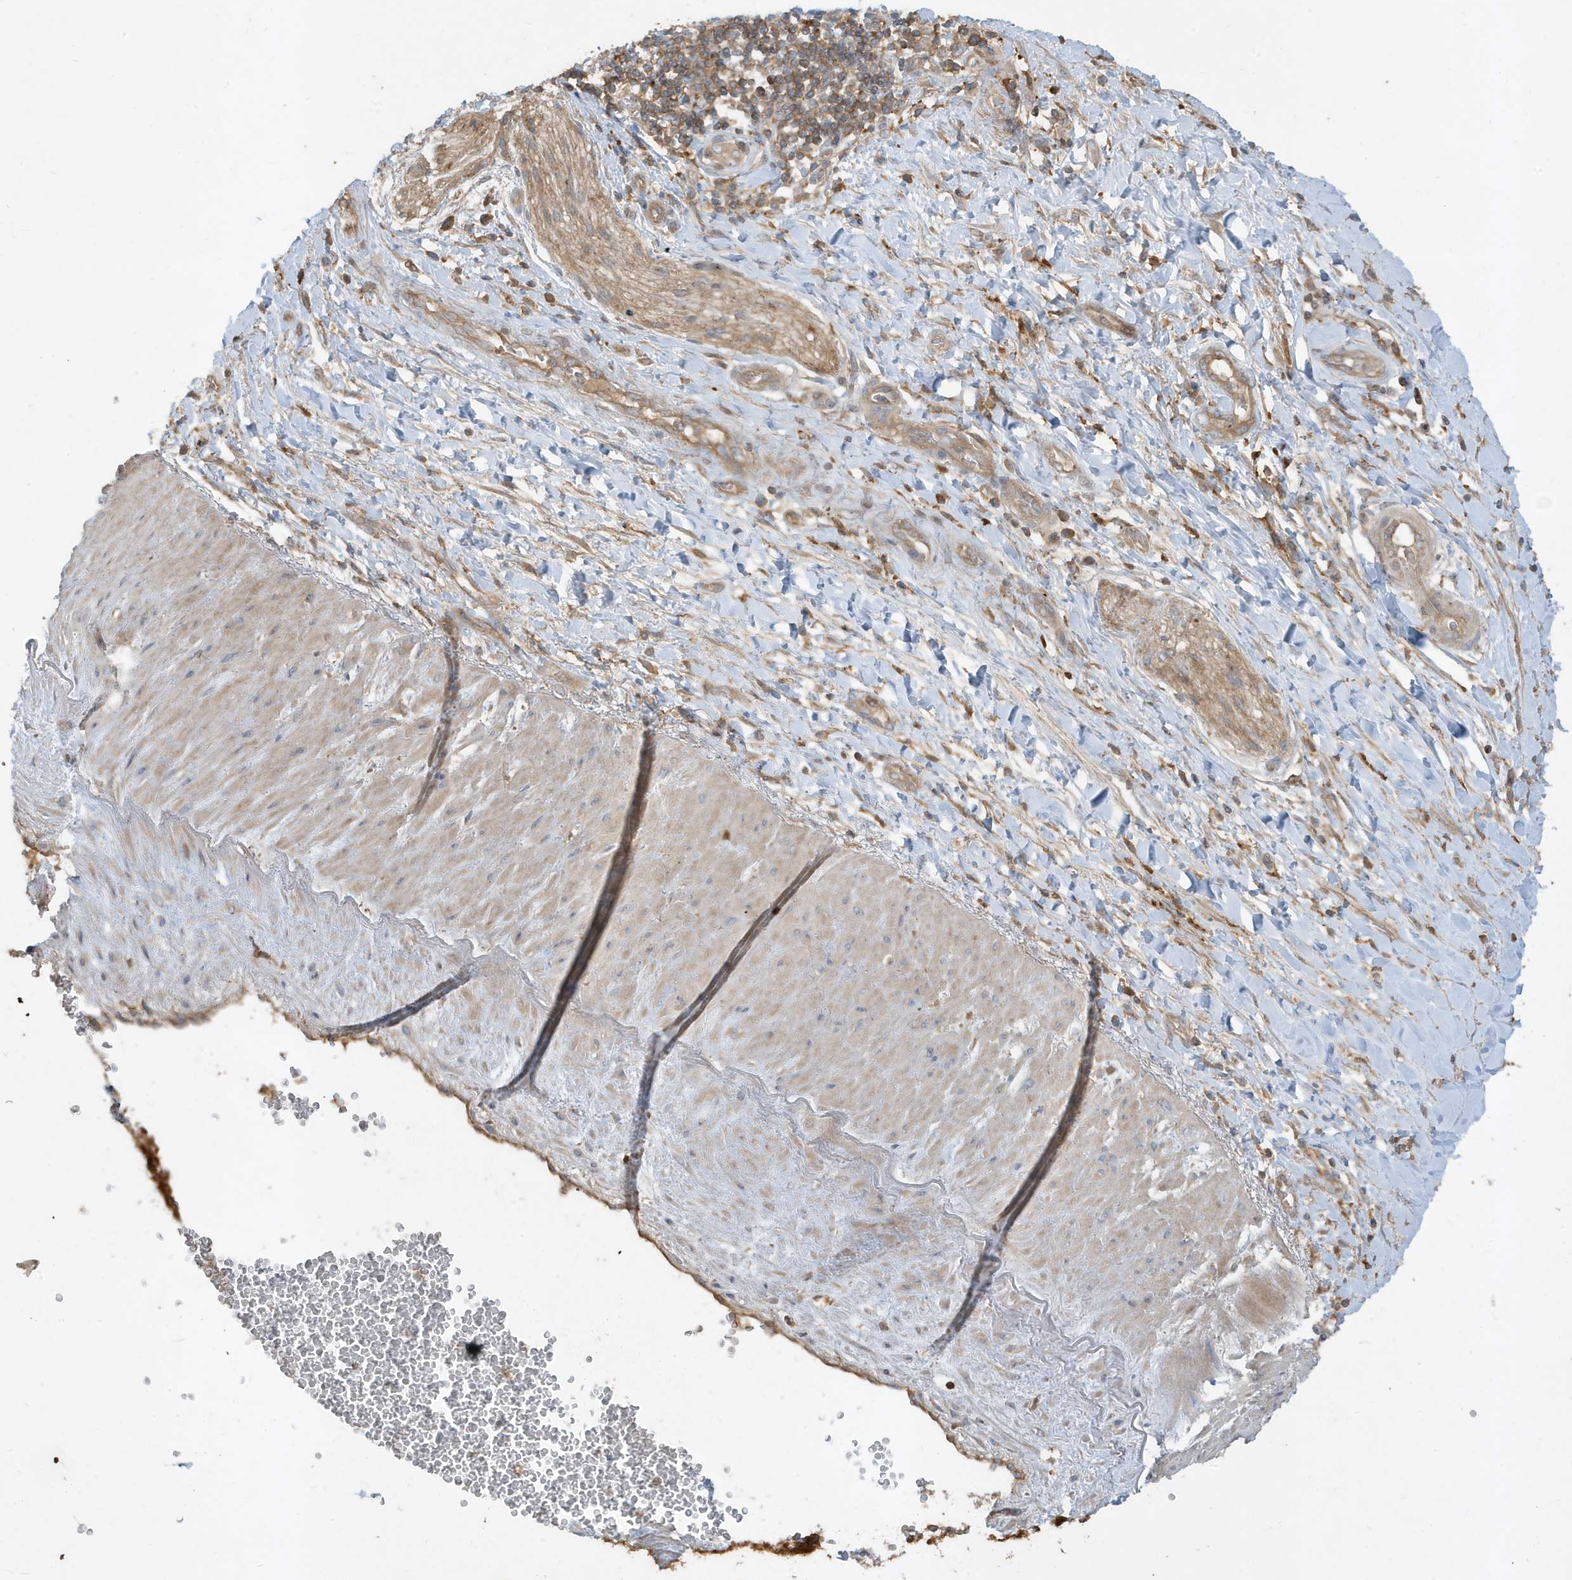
{"staining": {"intensity": "strong", "quantity": ">75%", "location": "cytoplasmic/membranous"}, "tissue": "soft tissue", "cell_type": "Chondrocytes", "image_type": "normal", "snomed": [{"axis": "morphology", "description": "Normal tissue, NOS"}, {"axis": "morphology", "description": "Adenocarcinoma, NOS"}, {"axis": "topography", "description": "Pancreas"}, {"axis": "topography", "description": "Peripheral nerve tissue"}], "caption": "Soft tissue stained with DAB IHC demonstrates high levels of strong cytoplasmic/membranous positivity in about >75% of chondrocytes.", "gene": "ABTB1", "patient": {"sex": "male", "age": 59}}